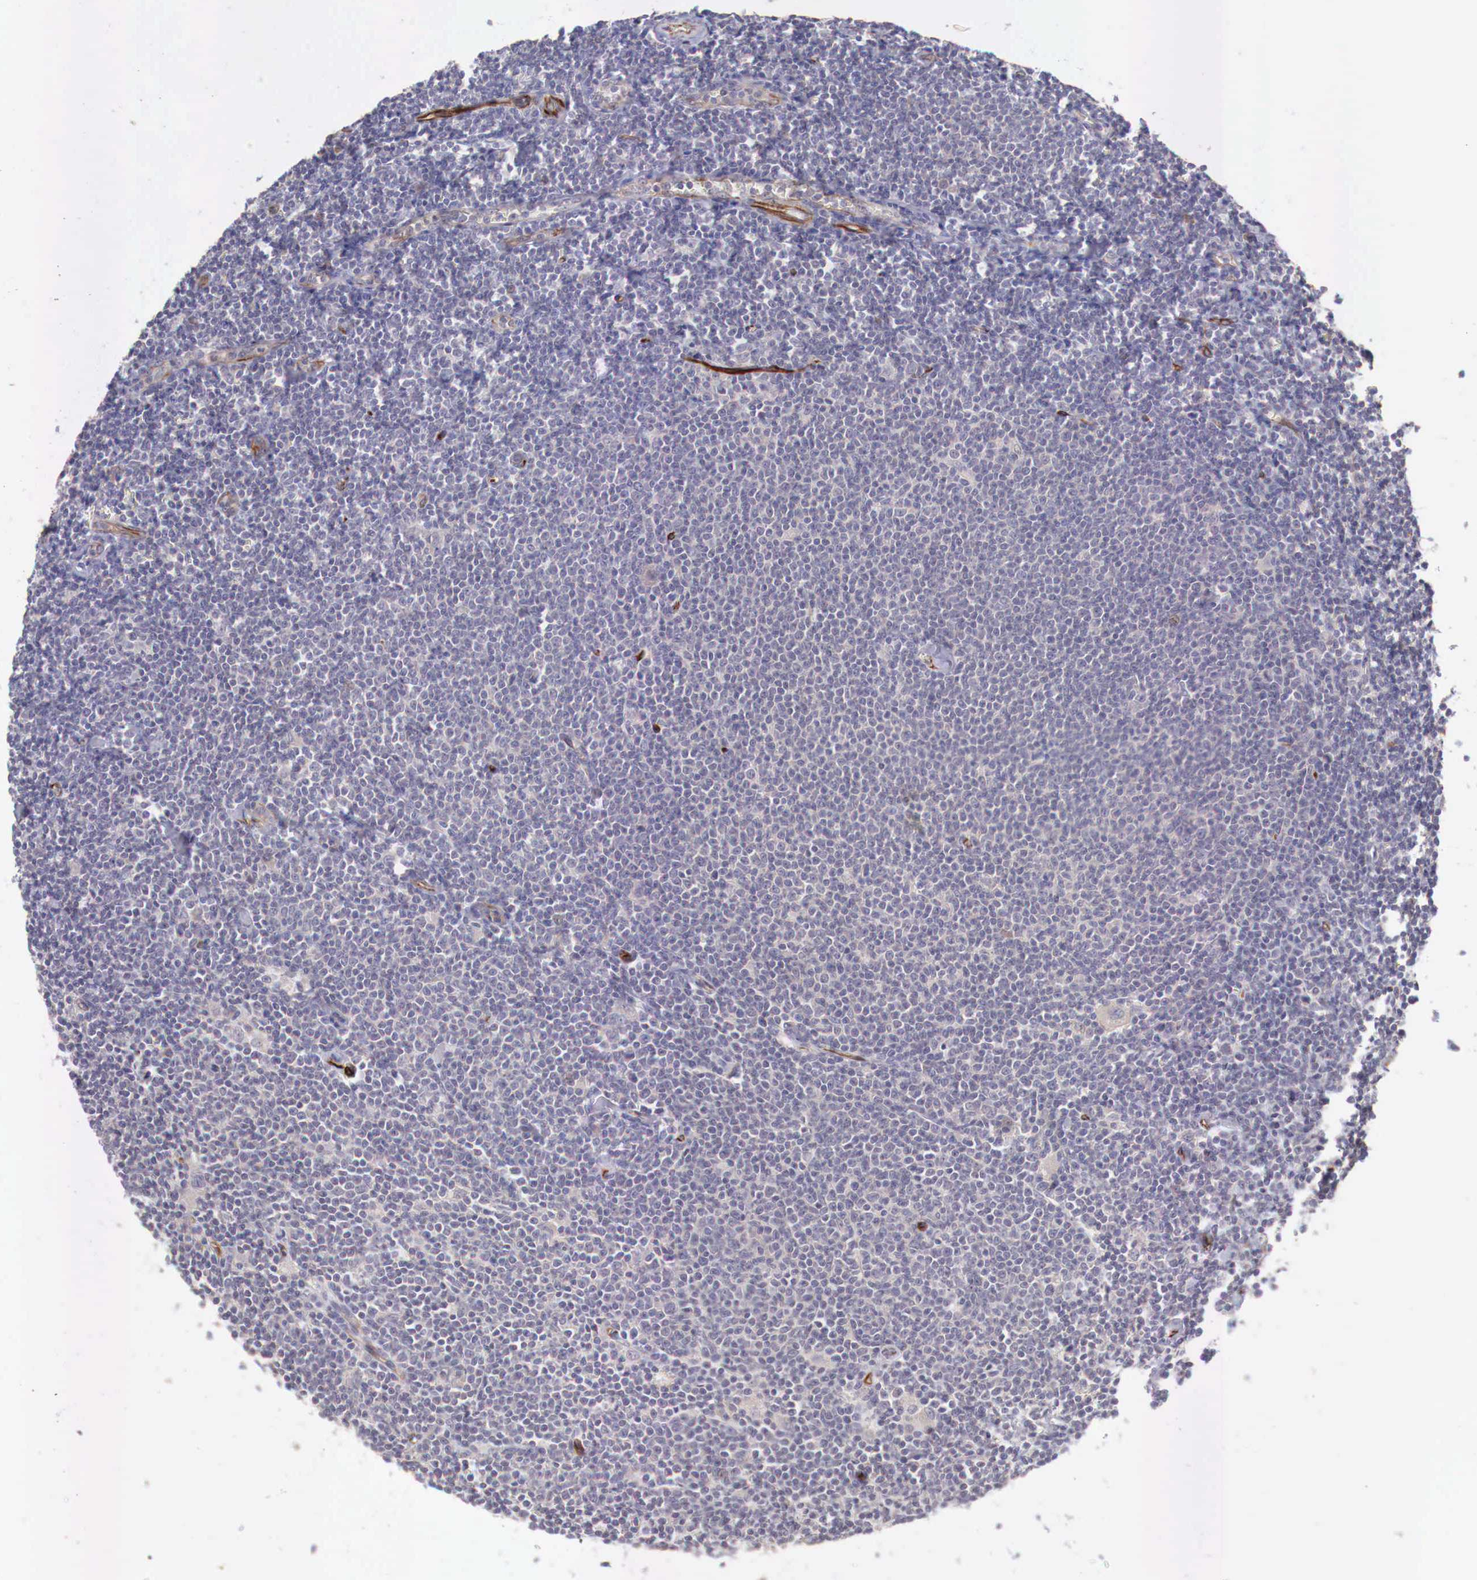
{"staining": {"intensity": "negative", "quantity": "none", "location": "none"}, "tissue": "lymphoma", "cell_type": "Tumor cells", "image_type": "cancer", "snomed": [{"axis": "morphology", "description": "Malignant lymphoma, non-Hodgkin's type, Low grade"}, {"axis": "topography", "description": "Lymph node"}], "caption": "IHC micrograph of human lymphoma stained for a protein (brown), which demonstrates no expression in tumor cells. (DAB immunohistochemistry visualized using brightfield microscopy, high magnification).", "gene": "WT1", "patient": {"sex": "male", "age": 65}}